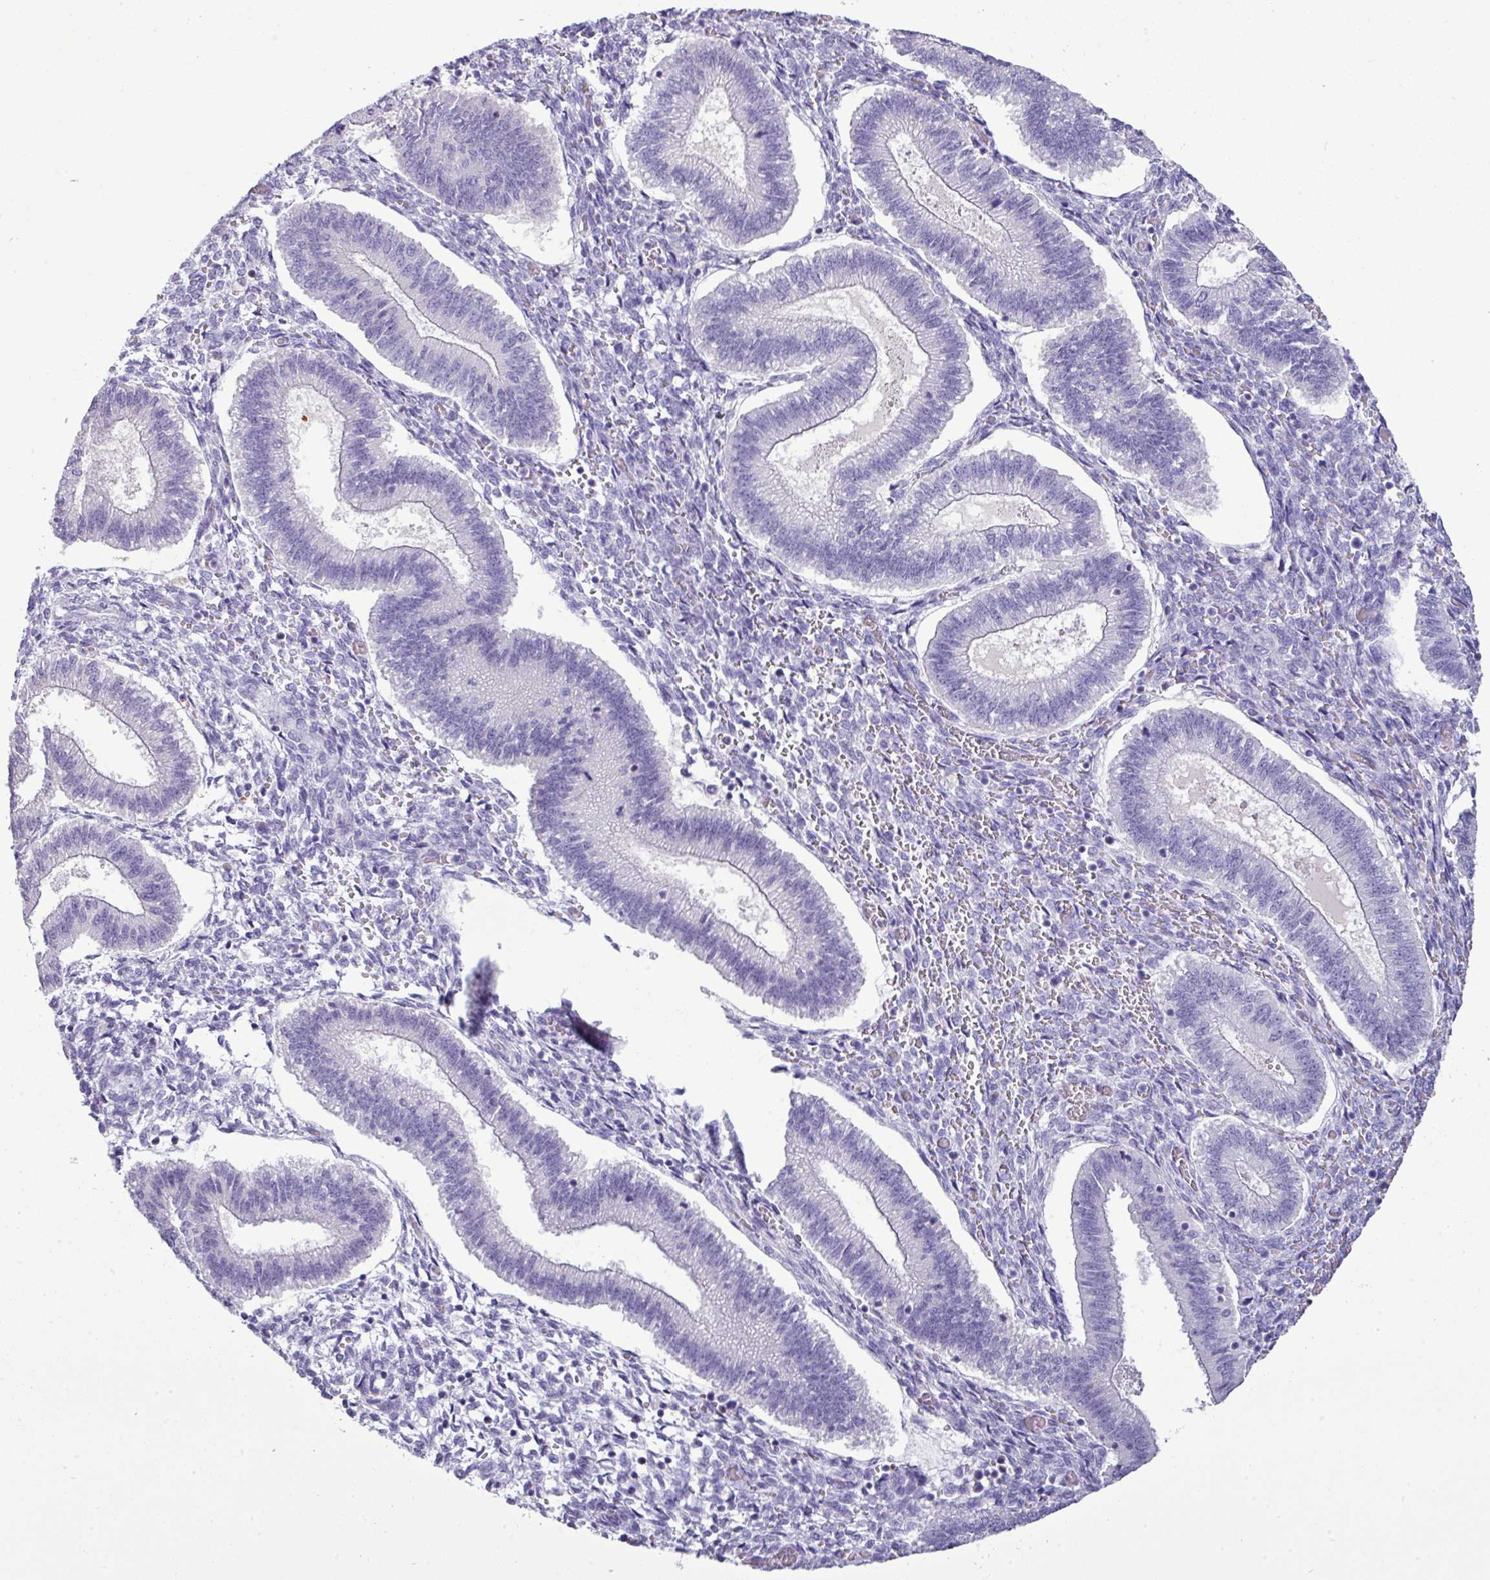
{"staining": {"intensity": "negative", "quantity": "none", "location": "none"}, "tissue": "endometrium", "cell_type": "Cells in endometrial stroma", "image_type": "normal", "snomed": [{"axis": "morphology", "description": "Normal tissue, NOS"}, {"axis": "topography", "description": "Endometrium"}], "caption": "A high-resolution histopathology image shows immunohistochemistry (IHC) staining of benign endometrium, which displays no significant positivity in cells in endometrial stroma.", "gene": "GSTA1", "patient": {"sex": "female", "age": 25}}